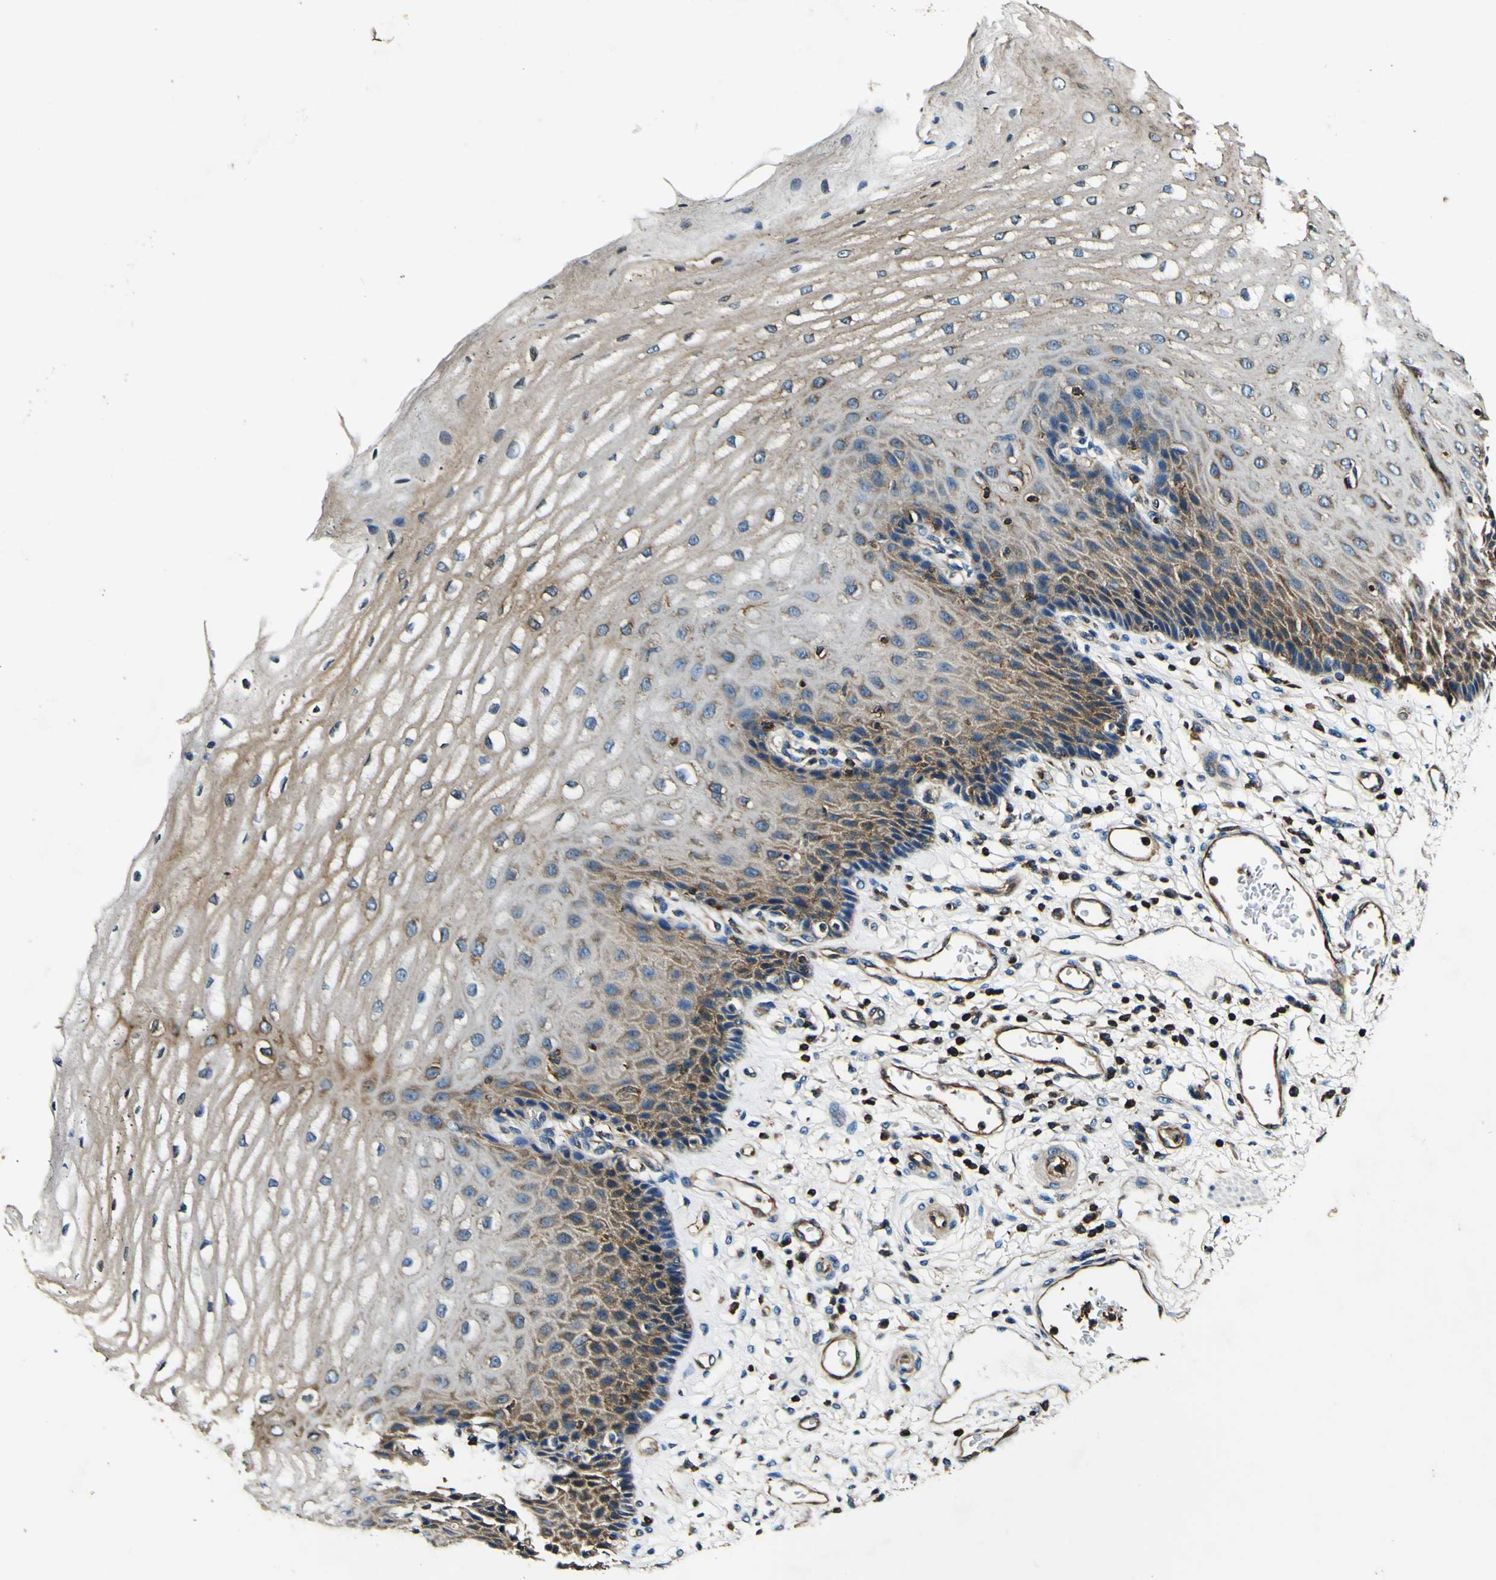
{"staining": {"intensity": "moderate", "quantity": "25%-75%", "location": "cytoplasmic/membranous"}, "tissue": "esophagus", "cell_type": "Squamous epithelial cells", "image_type": "normal", "snomed": [{"axis": "morphology", "description": "Normal tissue, NOS"}, {"axis": "topography", "description": "Esophagus"}], "caption": "This is an image of IHC staining of normal esophagus, which shows moderate expression in the cytoplasmic/membranous of squamous epithelial cells.", "gene": "RHOT2", "patient": {"sex": "male", "age": 54}}